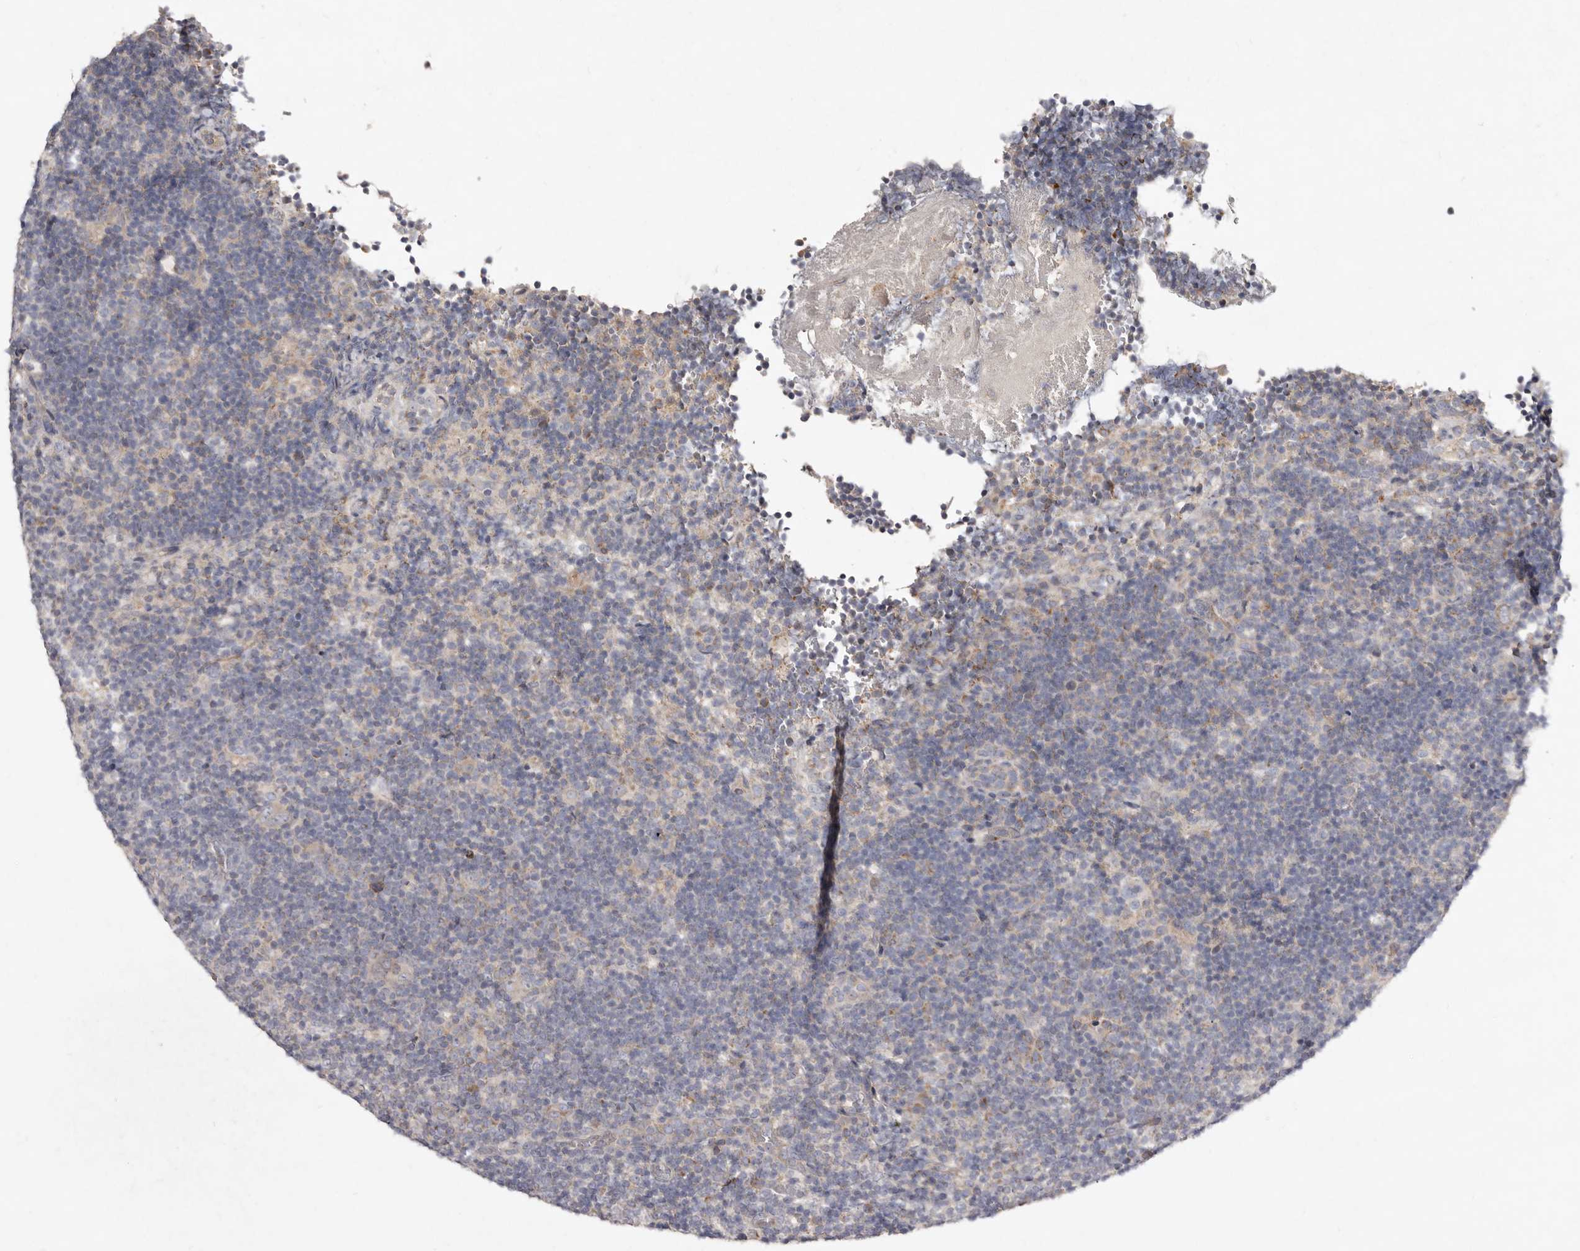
{"staining": {"intensity": "negative", "quantity": "none", "location": "none"}, "tissue": "lymphoma", "cell_type": "Tumor cells", "image_type": "cancer", "snomed": [{"axis": "morphology", "description": "Hodgkin's disease, NOS"}, {"axis": "topography", "description": "Lymph node"}], "caption": "Image shows no protein staining in tumor cells of Hodgkin's disease tissue.", "gene": "SLC25A20", "patient": {"sex": "female", "age": 57}}